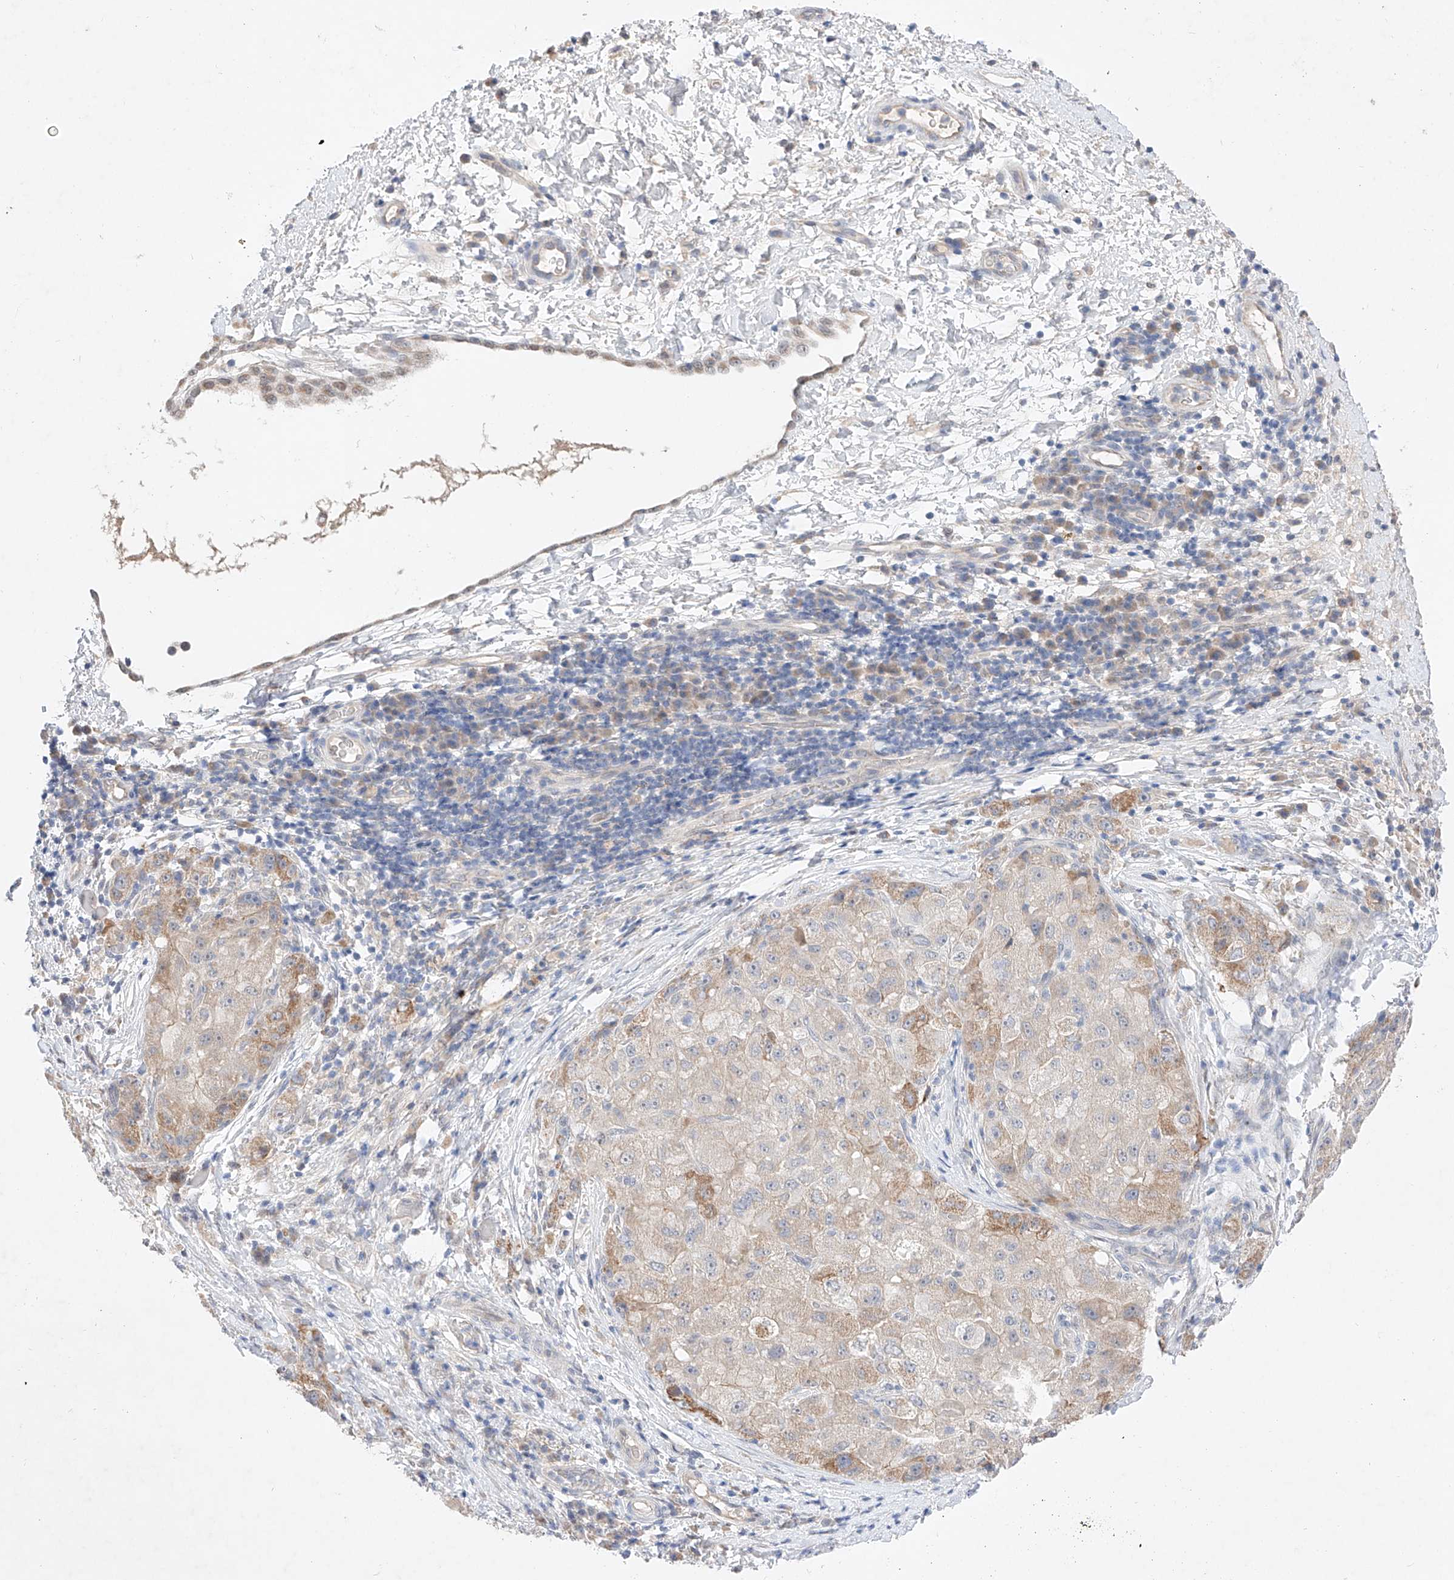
{"staining": {"intensity": "moderate", "quantity": "<25%", "location": "cytoplasmic/membranous"}, "tissue": "liver cancer", "cell_type": "Tumor cells", "image_type": "cancer", "snomed": [{"axis": "morphology", "description": "Carcinoma, Hepatocellular, NOS"}, {"axis": "topography", "description": "Liver"}], "caption": "Immunohistochemical staining of liver hepatocellular carcinoma exhibits low levels of moderate cytoplasmic/membranous staining in about <25% of tumor cells.", "gene": "IL22RA2", "patient": {"sex": "male", "age": 80}}